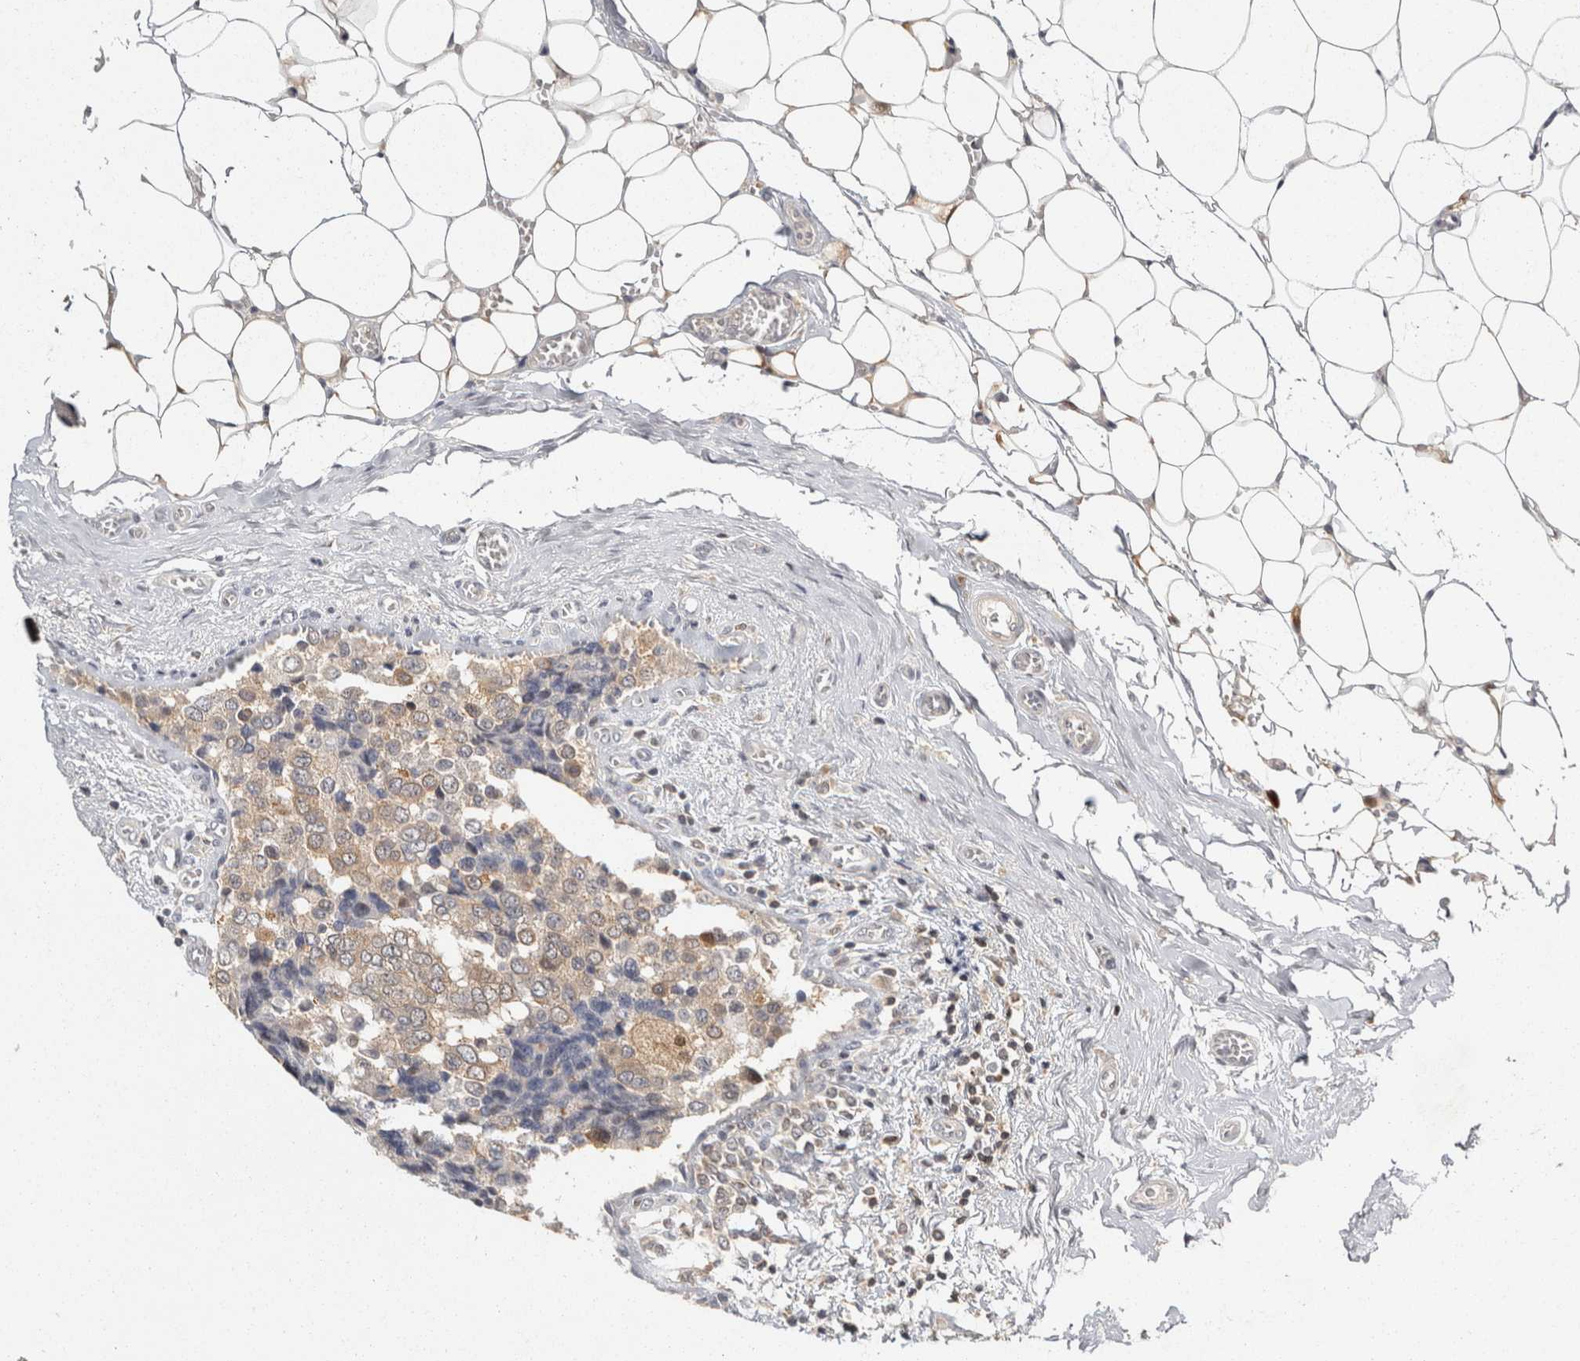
{"staining": {"intensity": "weak", "quantity": "25%-75%", "location": "cytoplasmic/membranous"}, "tissue": "breast cancer", "cell_type": "Tumor cells", "image_type": "cancer", "snomed": [{"axis": "morphology", "description": "Normal tissue, NOS"}, {"axis": "morphology", "description": "Duct carcinoma"}, {"axis": "topography", "description": "Breast"}], "caption": "DAB immunohistochemical staining of human breast cancer (invasive ductal carcinoma) exhibits weak cytoplasmic/membranous protein positivity in about 25%-75% of tumor cells.", "gene": "ACAT2", "patient": {"sex": "female", "age": 43}}